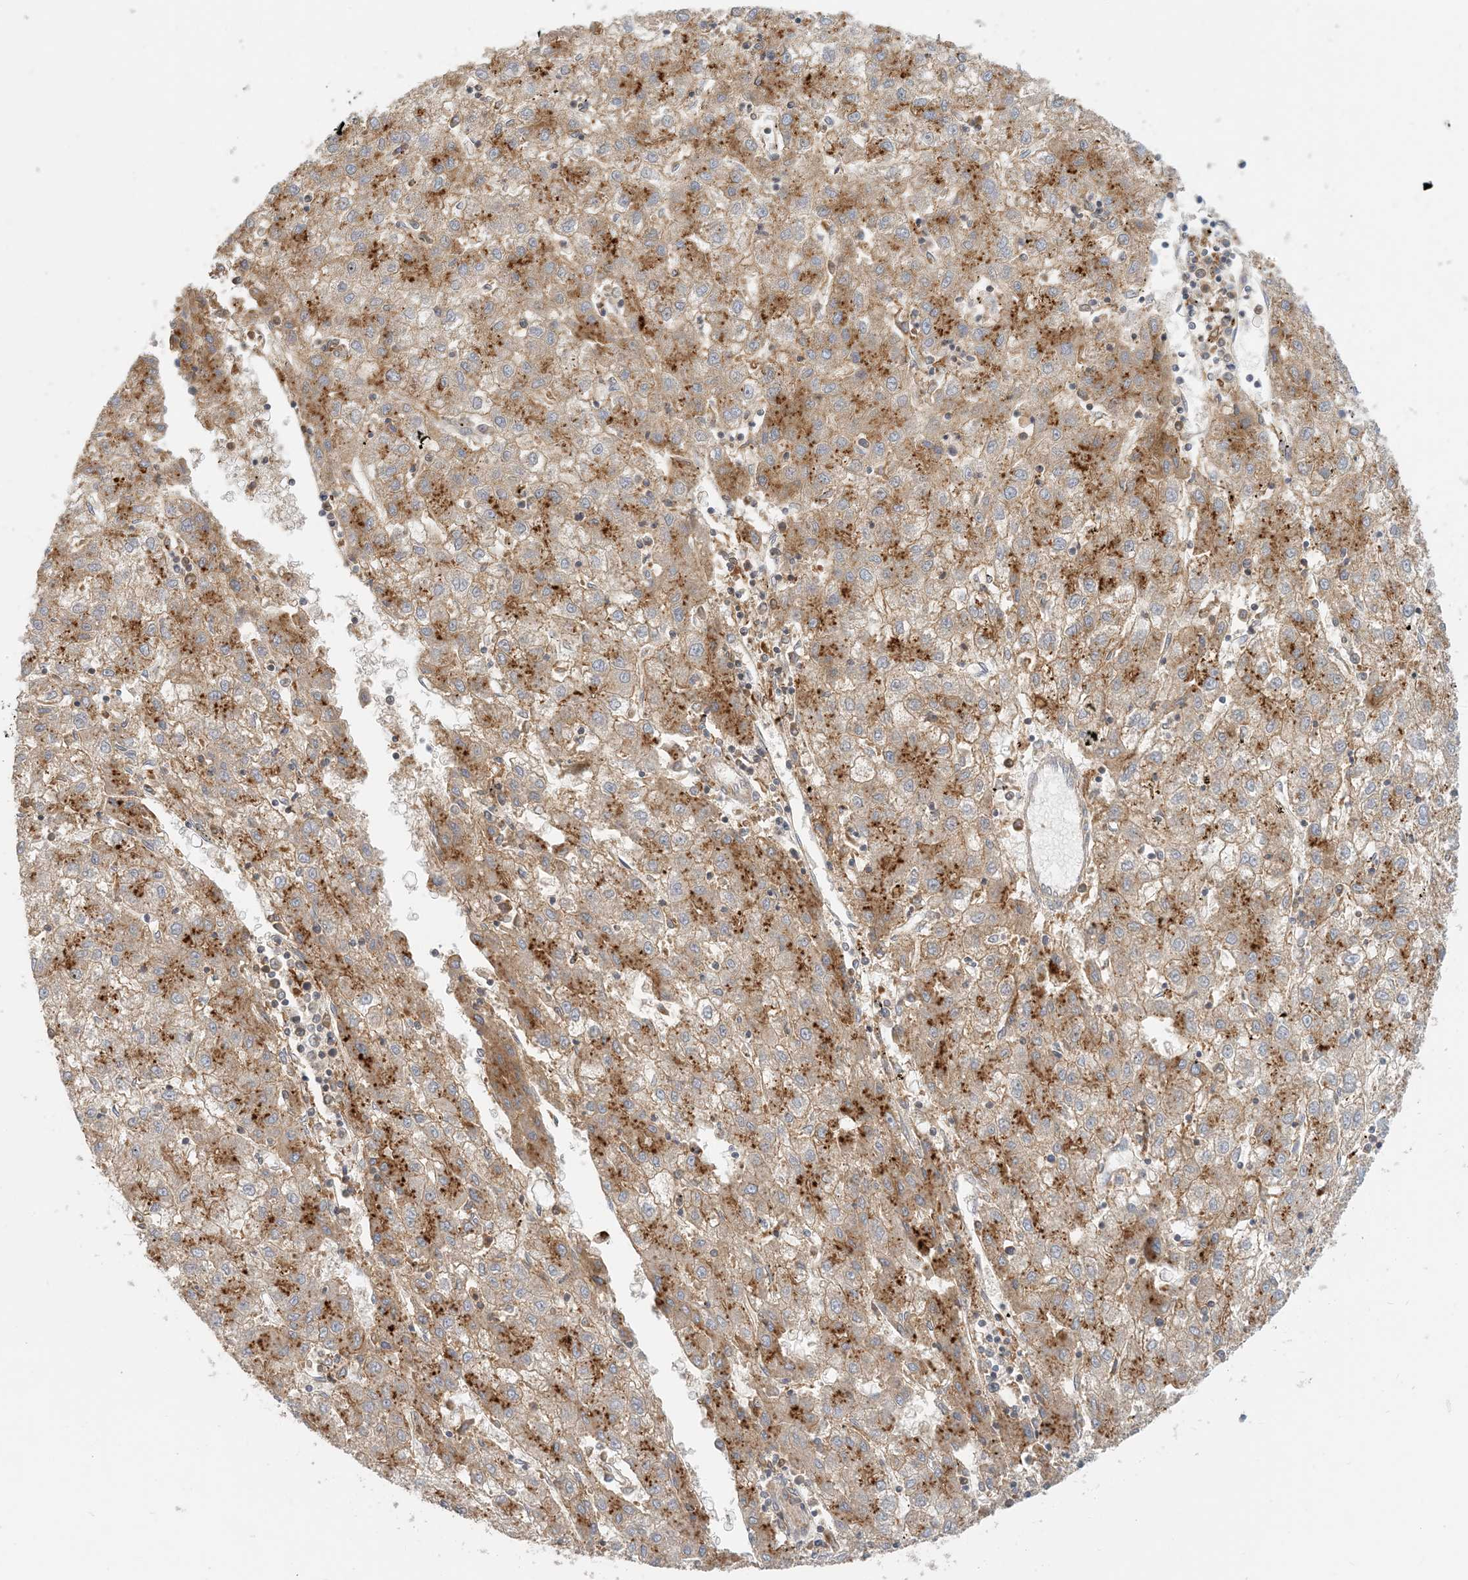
{"staining": {"intensity": "moderate", "quantity": ">75%", "location": "cytoplasmic/membranous"}, "tissue": "liver cancer", "cell_type": "Tumor cells", "image_type": "cancer", "snomed": [{"axis": "morphology", "description": "Carcinoma, Hepatocellular, NOS"}, {"axis": "topography", "description": "Liver"}], "caption": "Protein expression analysis of human liver hepatocellular carcinoma reveals moderate cytoplasmic/membranous staining in about >75% of tumor cells.", "gene": "SPPL2A", "patient": {"sex": "male", "age": 72}}